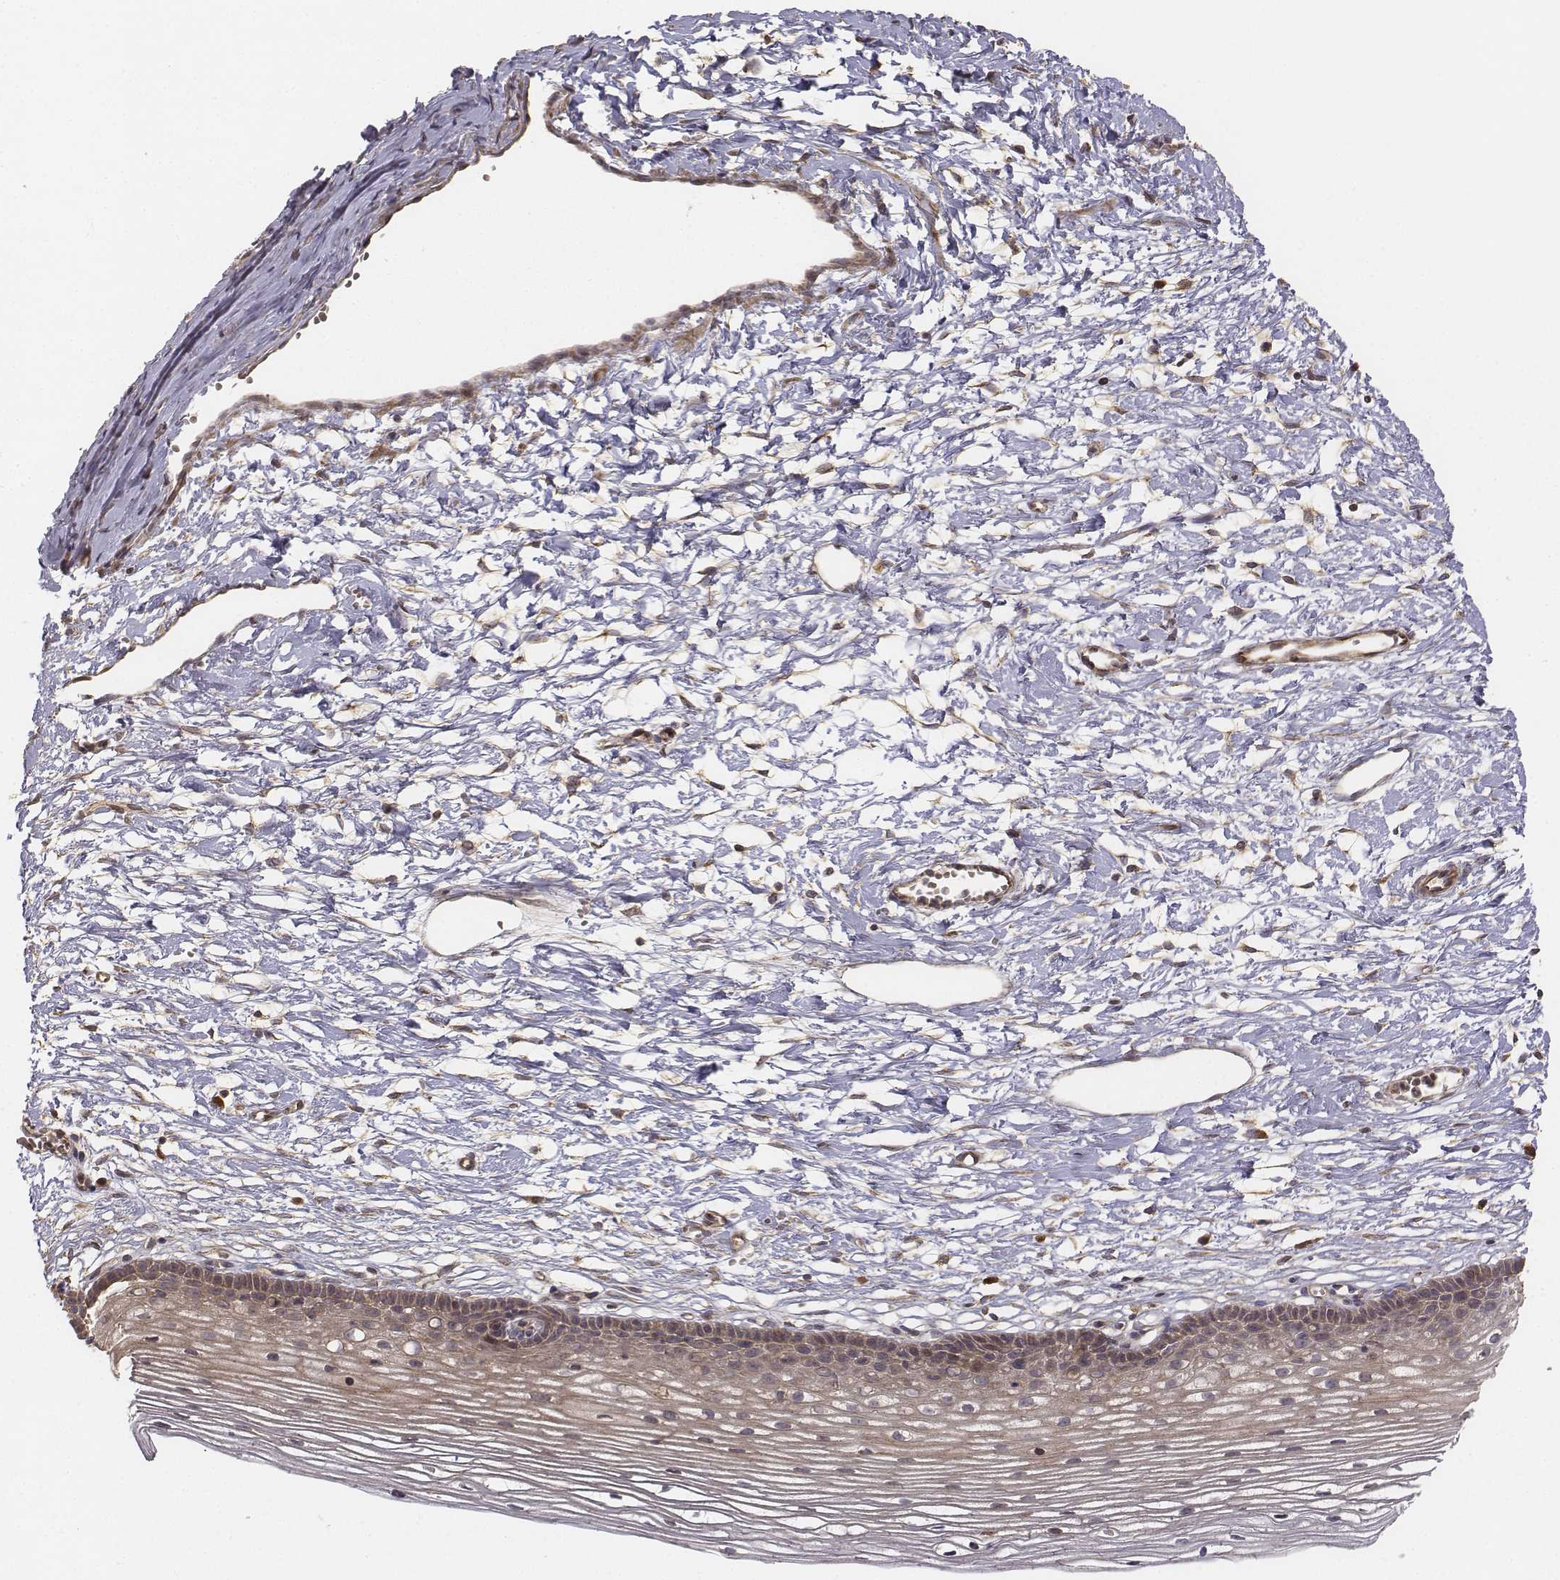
{"staining": {"intensity": "weak", "quantity": "<25%", "location": "cytoplasmic/membranous"}, "tissue": "cervix", "cell_type": "Glandular cells", "image_type": "normal", "snomed": [{"axis": "morphology", "description": "Normal tissue, NOS"}, {"axis": "topography", "description": "Cervix"}], "caption": "IHC image of benign cervix stained for a protein (brown), which shows no positivity in glandular cells. Brightfield microscopy of immunohistochemistry (IHC) stained with DAB (3,3'-diaminobenzidine) (brown) and hematoxylin (blue), captured at high magnification.", "gene": "FBXO21", "patient": {"sex": "female", "age": 40}}